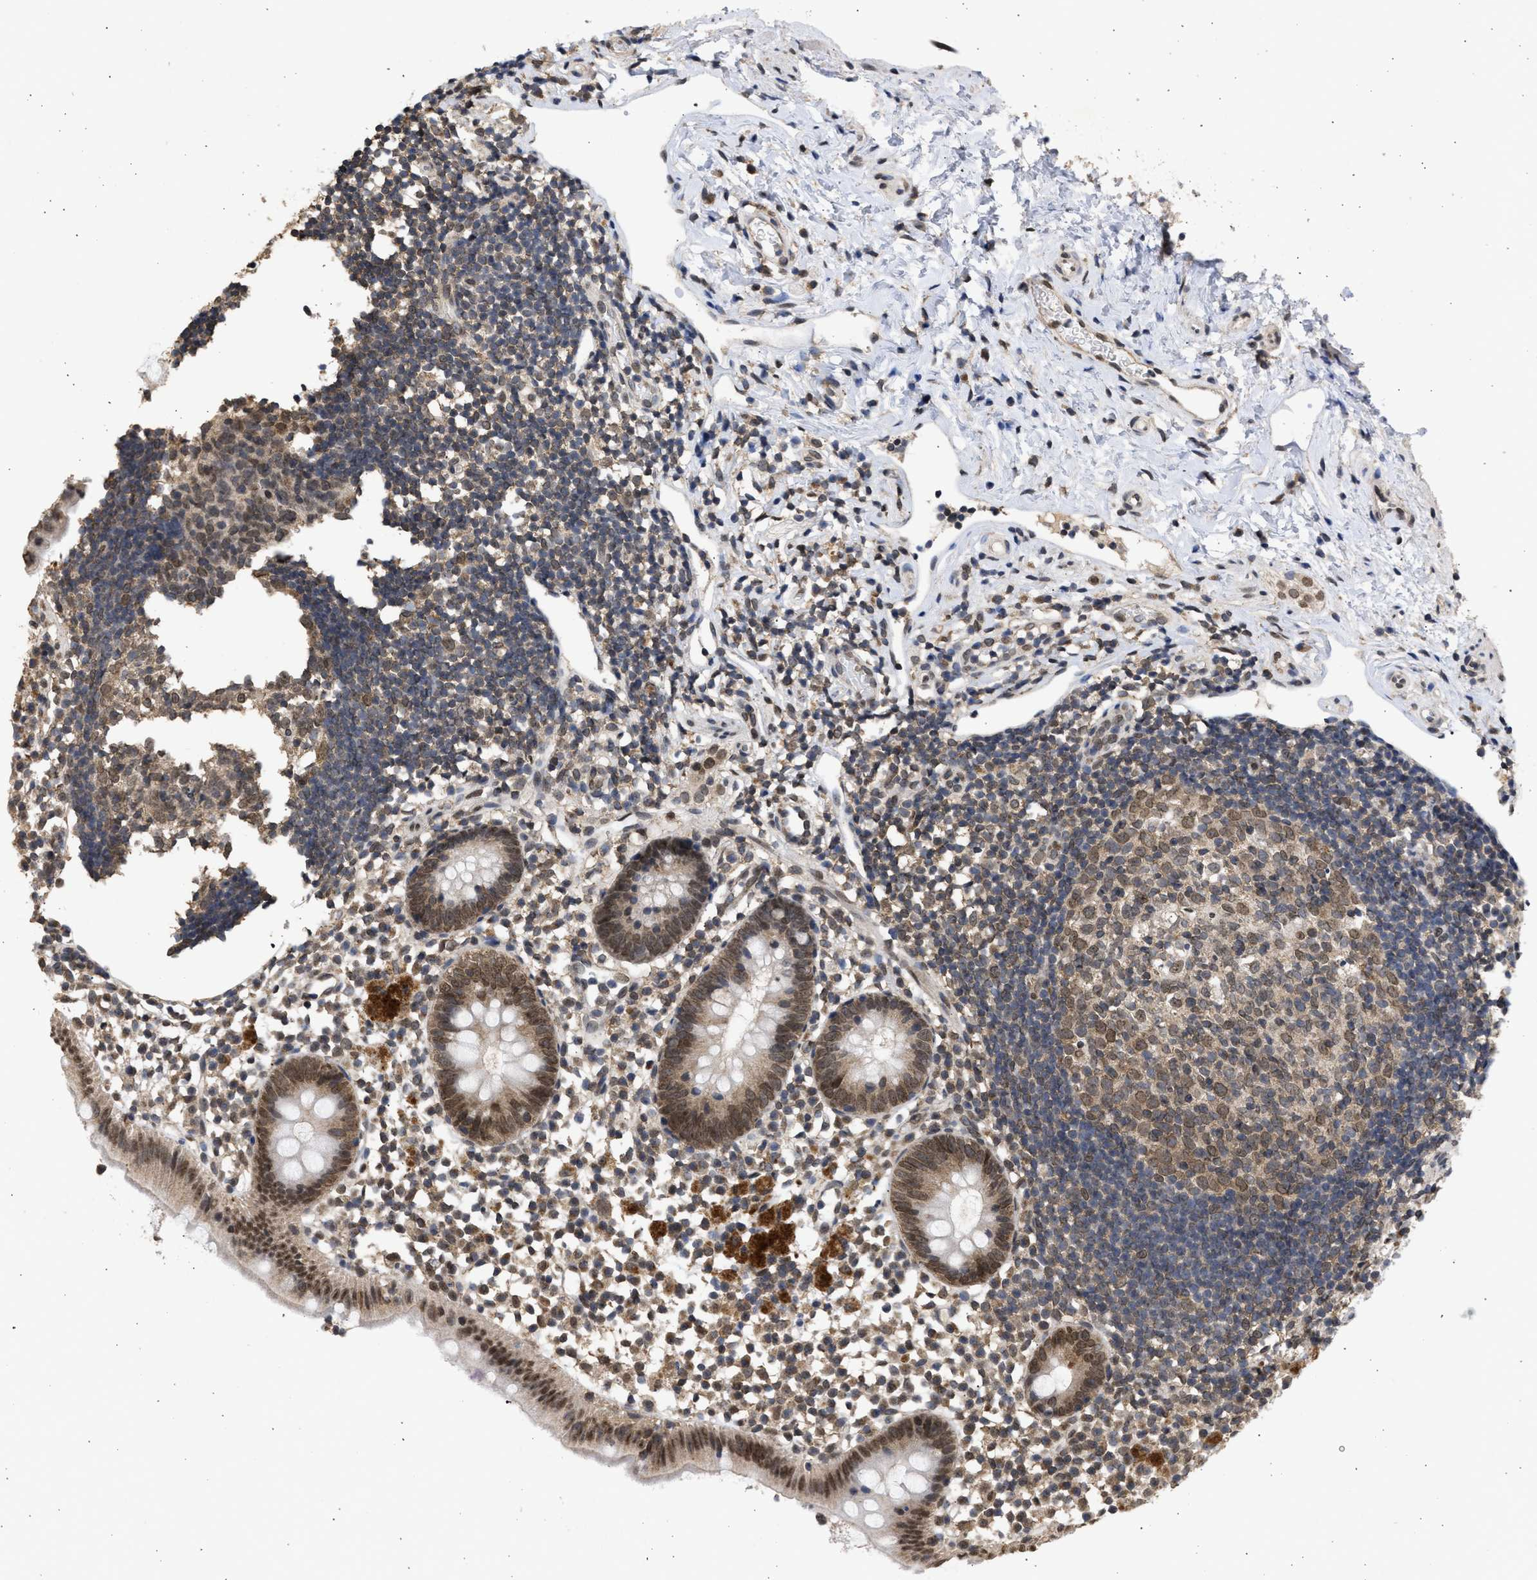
{"staining": {"intensity": "moderate", "quantity": "25%-75%", "location": "cytoplasmic/membranous,nuclear"}, "tissue": "appendix", "cell_type": "Glandular cells", "image_type": "normal", "snomed": [{"axis": "morphology", "description": "Normal tissue, NOS"}, {"axis": "topography", "description": "Appendix"}], "caption": "Protein analysis of normal appendix displays moderate cytoplasmic/membranous,nuclear positivity in about 25%-75% of glandular cells. (DAB (3,3'-diaminobenzidine) IHC with brightfield microscopy, high magnification).", "gene": "NUP35", "patient": {"sex": "female", "age": 20}}